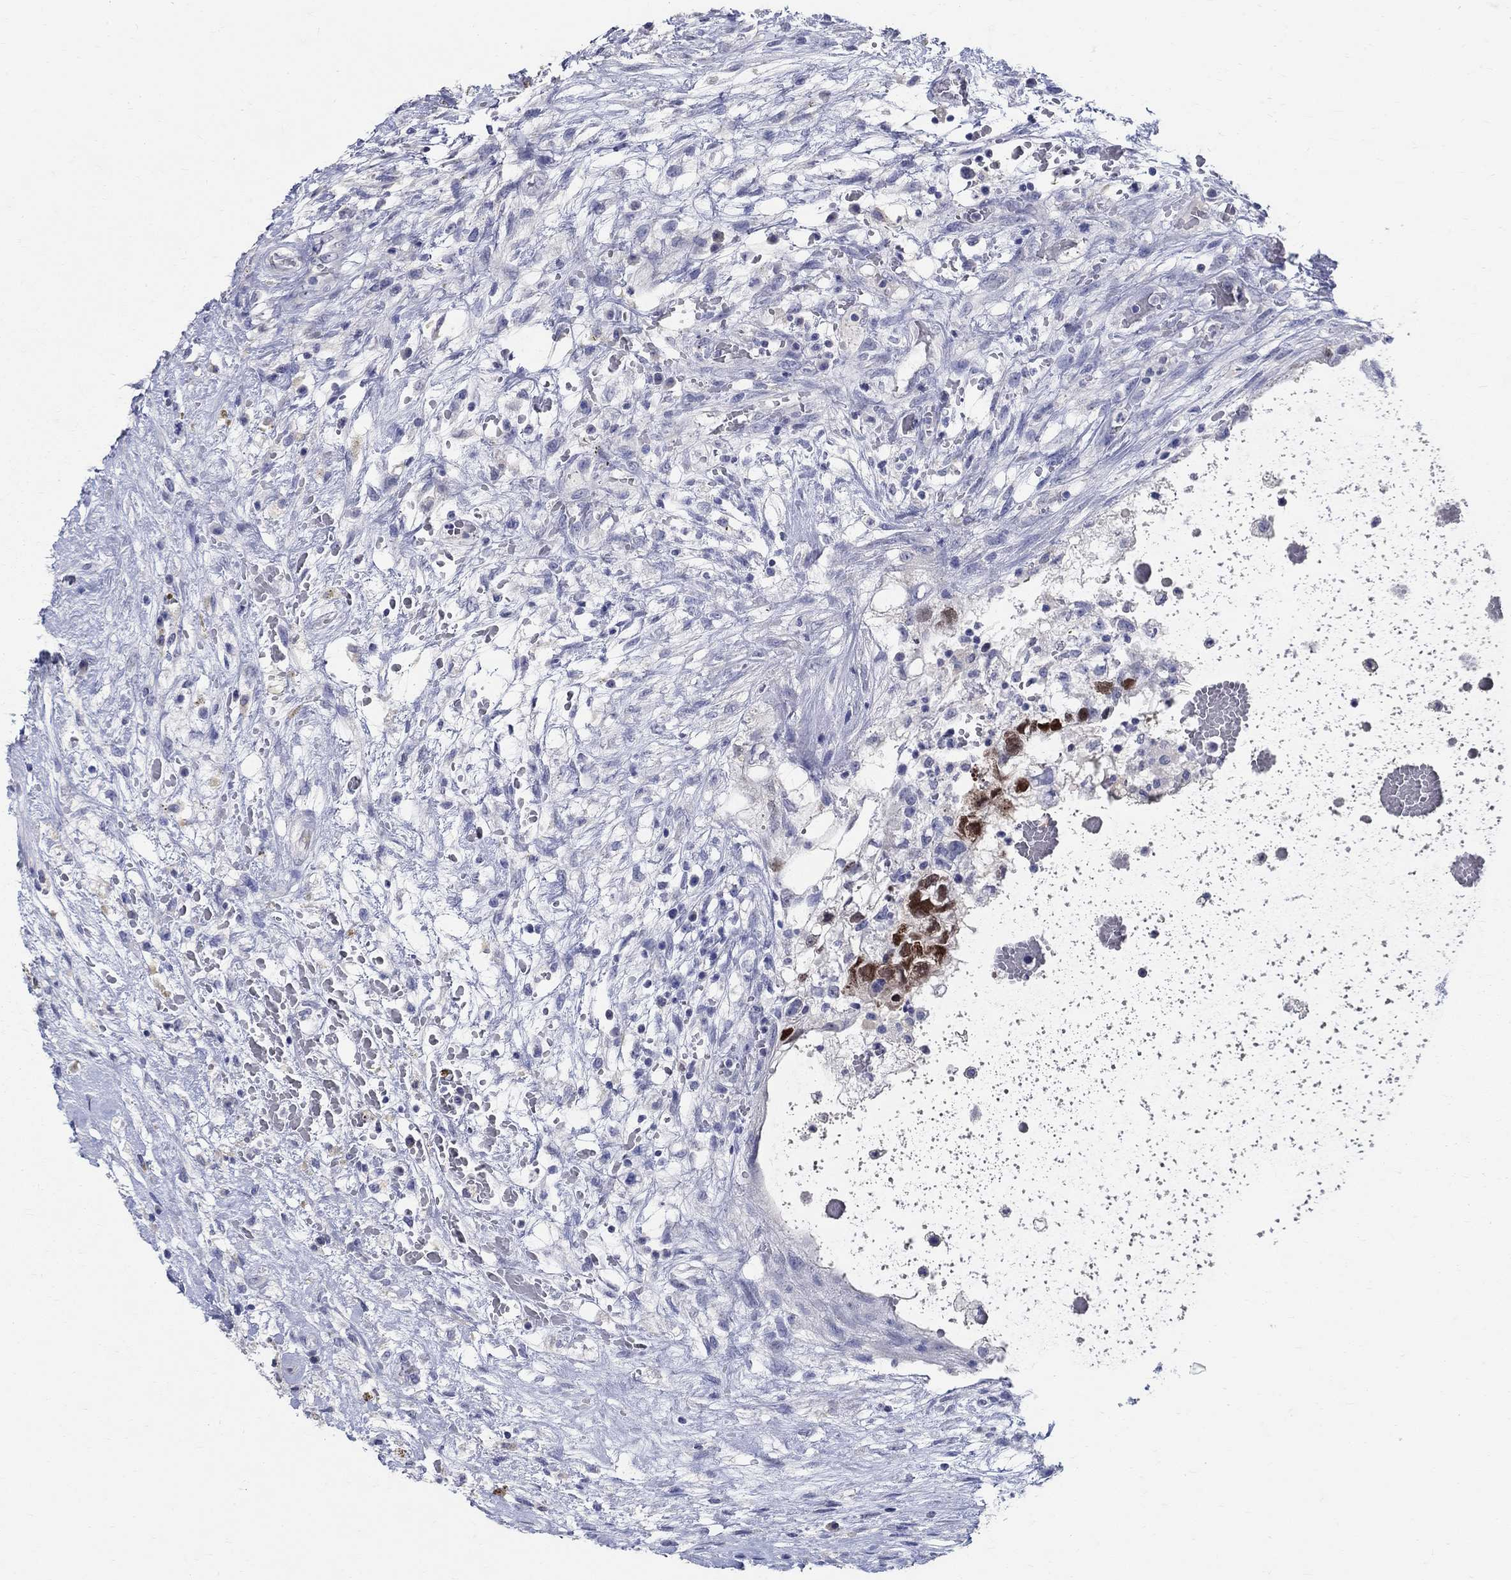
{"staining": {"intensity": "strong", "quantity": "<25%", "location": "nuclear"}, "tissue": "testis cancer", "cell_type": "Tumor cells", "image_type": "cancer", "snomed": [{"axis": "morphology", "description": "Normal tissue, NOS"}, {"axis": "morphology", "description": "Carcinoma, Embryonal, NOS"}, {"axis": "topography", "description": "Testis"}, {"axis": "topography", "description": "Epididymis"}], "caption": "Protein staining of testis cancer tissue shows strong nuclear expression in about <25% of tumor cells. Immunohistochemistry (ihc) stains the protein in brown and the nuclei are stained blue.", "gene": "SOX2", "patient": {"sex": "male", "age": 32}}